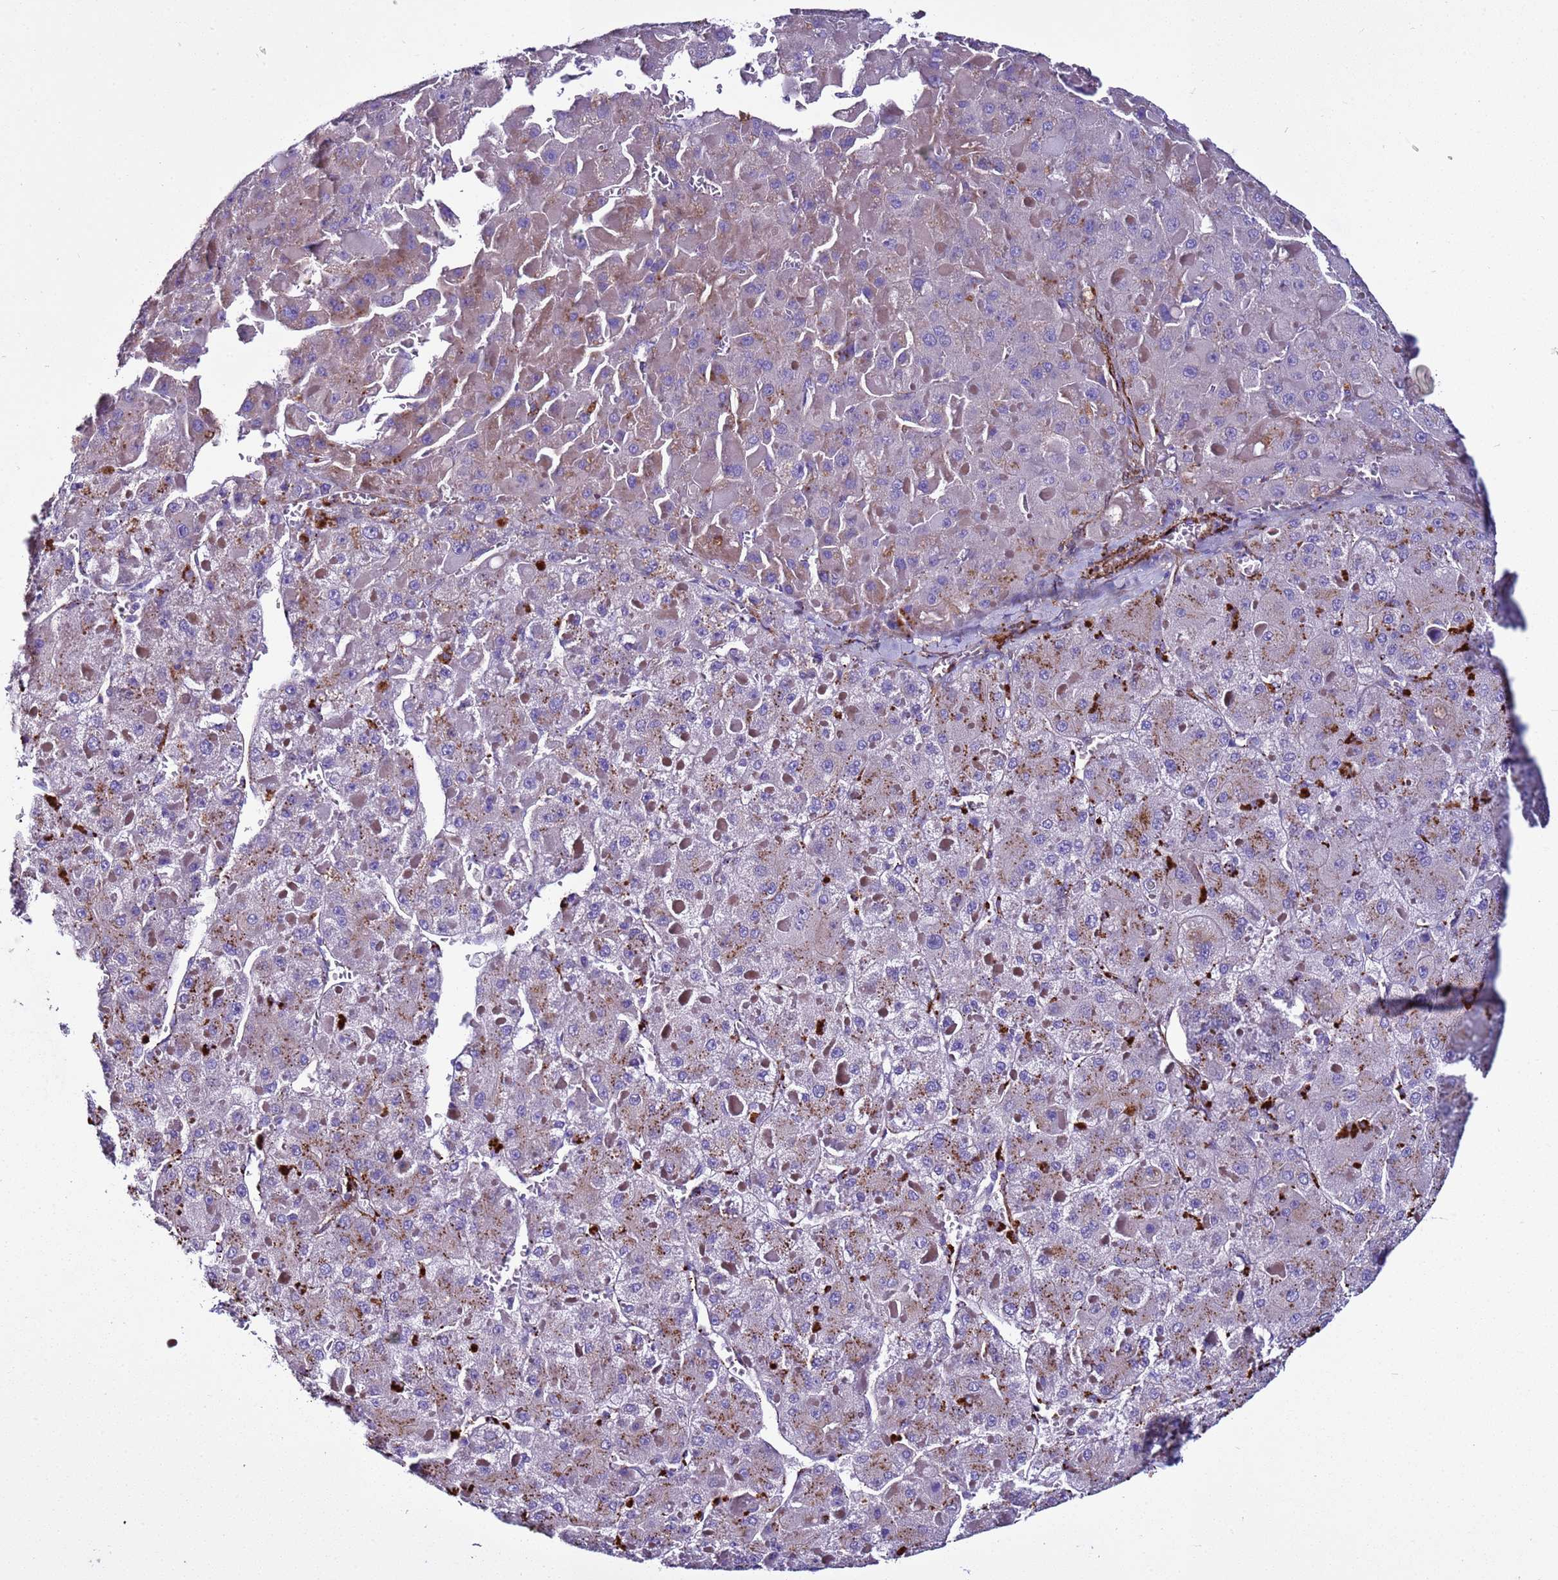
{"staining": {"intensity": "moderate", "quantity": "25%-75%", "location": "cytoplasmic/membranous"}, "tissue": "liver cancer", "cell_type": "Tumor cells", "image_type": "cancer", "snomed": [{"axis": "morphology", "description": "Carcinoma, Hepatocellular, NOS"}, {"axis": "topography", "description": "Liver"}], "caption": "About 25%-75% of tumor cells in liver cancer (hepatocellular carcinoma) demonstrate moderate cytoplasmic/membranous protein staining as visualized by brown immunohistochemical staining.", "gene": "RABL2B", "patient": {"sex": "female", "age": 73}}